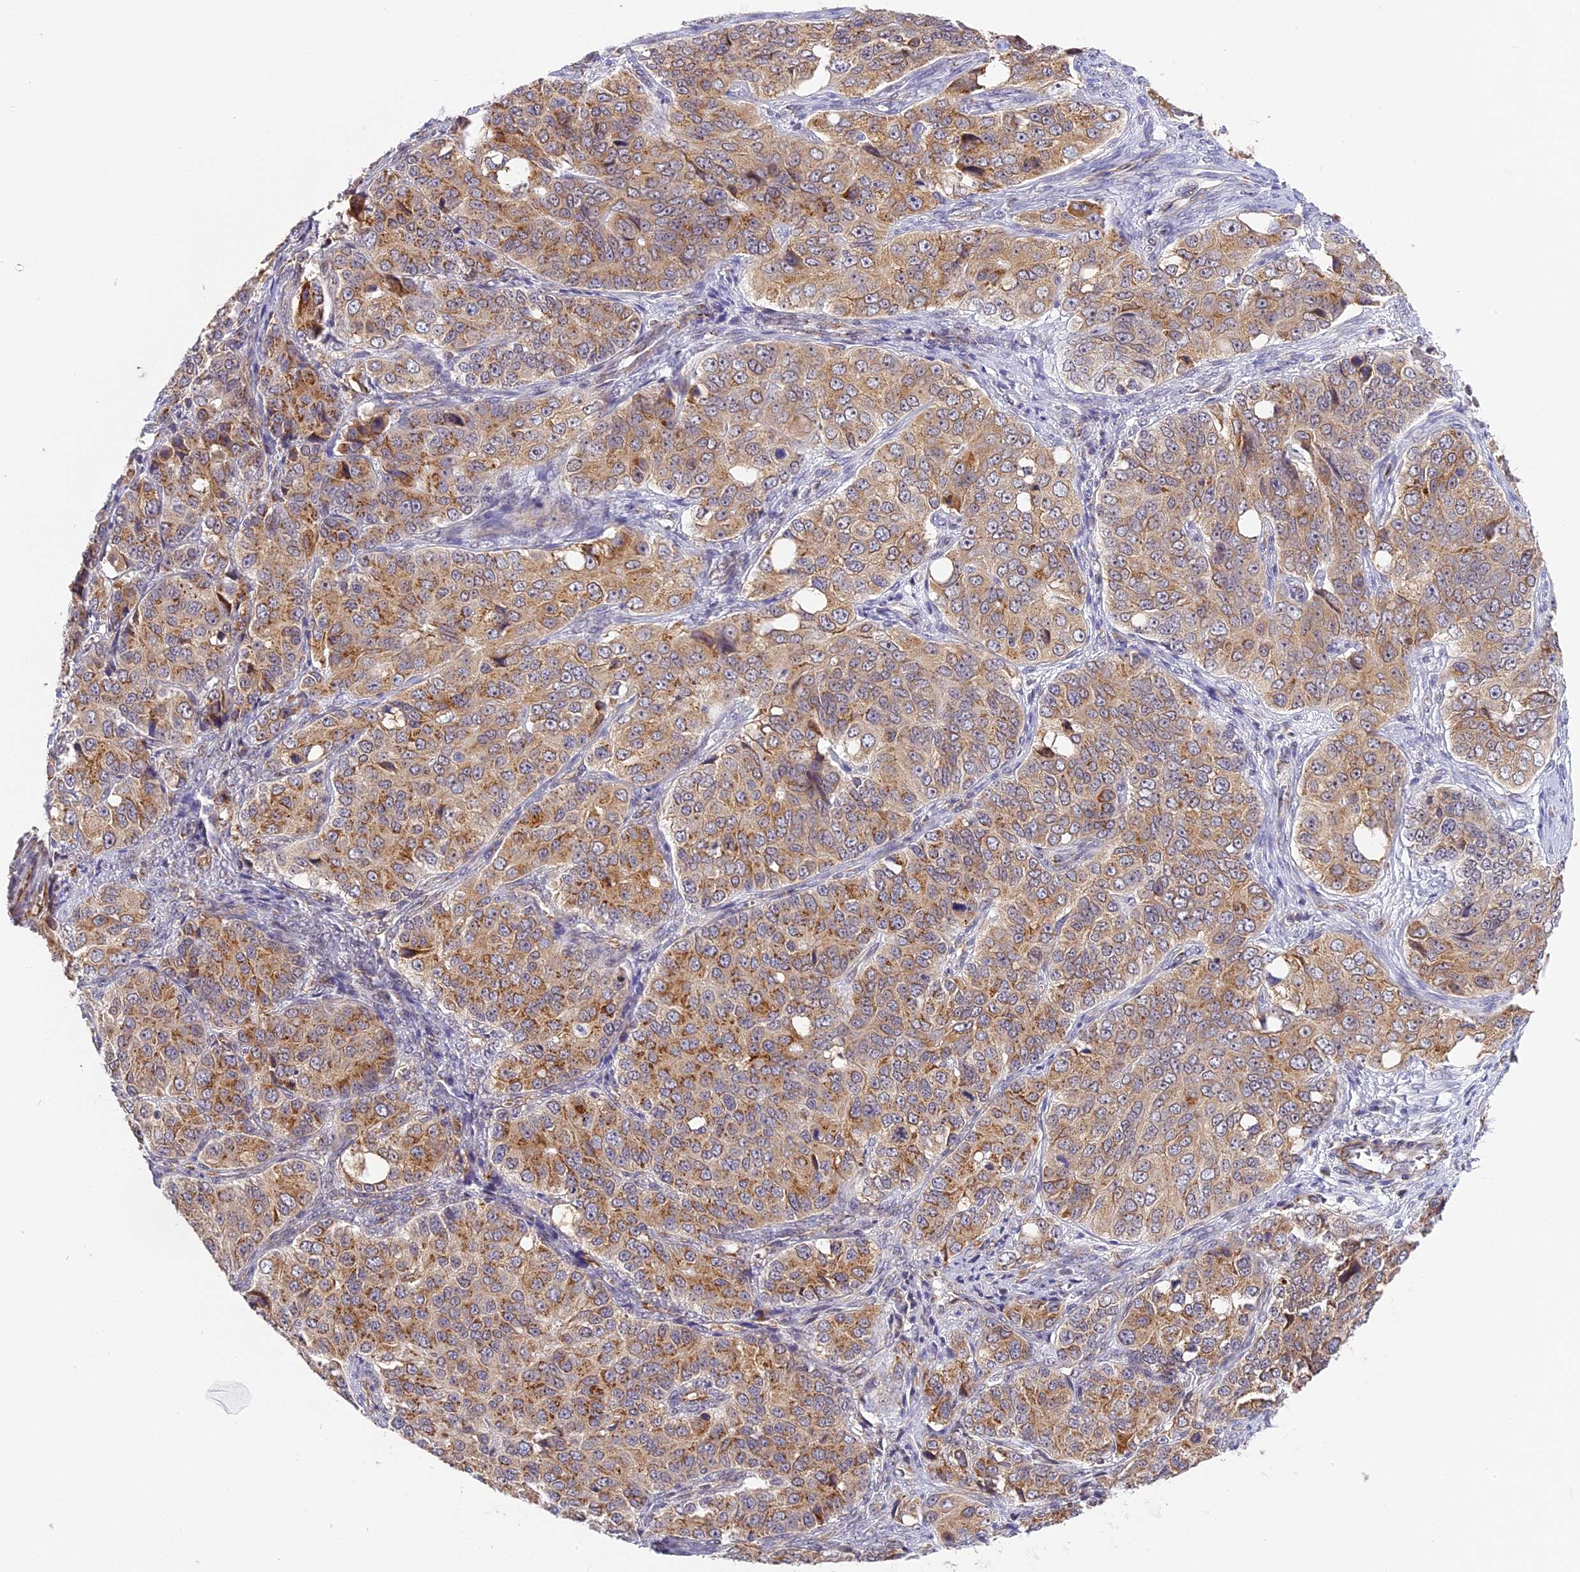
{"staining": {"intensity": "moderate", "quantity": ">75%", "location": "cytoplasmic/membranous"}, "tissue": "ovarian cancer", "cell_type": "Tumor cells", "image_type": "cancer", "snomed": [{"axis": "morphology", "description": "Carcinoma, endometroid"}, {"axis": "topography", "description": "Ovary"}], "caption": "The immunohistochemical stain labels moderate cytoplasmic/membranous positivity in tumor cells of ovarian cancer tissue.", "gene": "HEATR5B", "patient": {"sex": "female", "age": 51}}